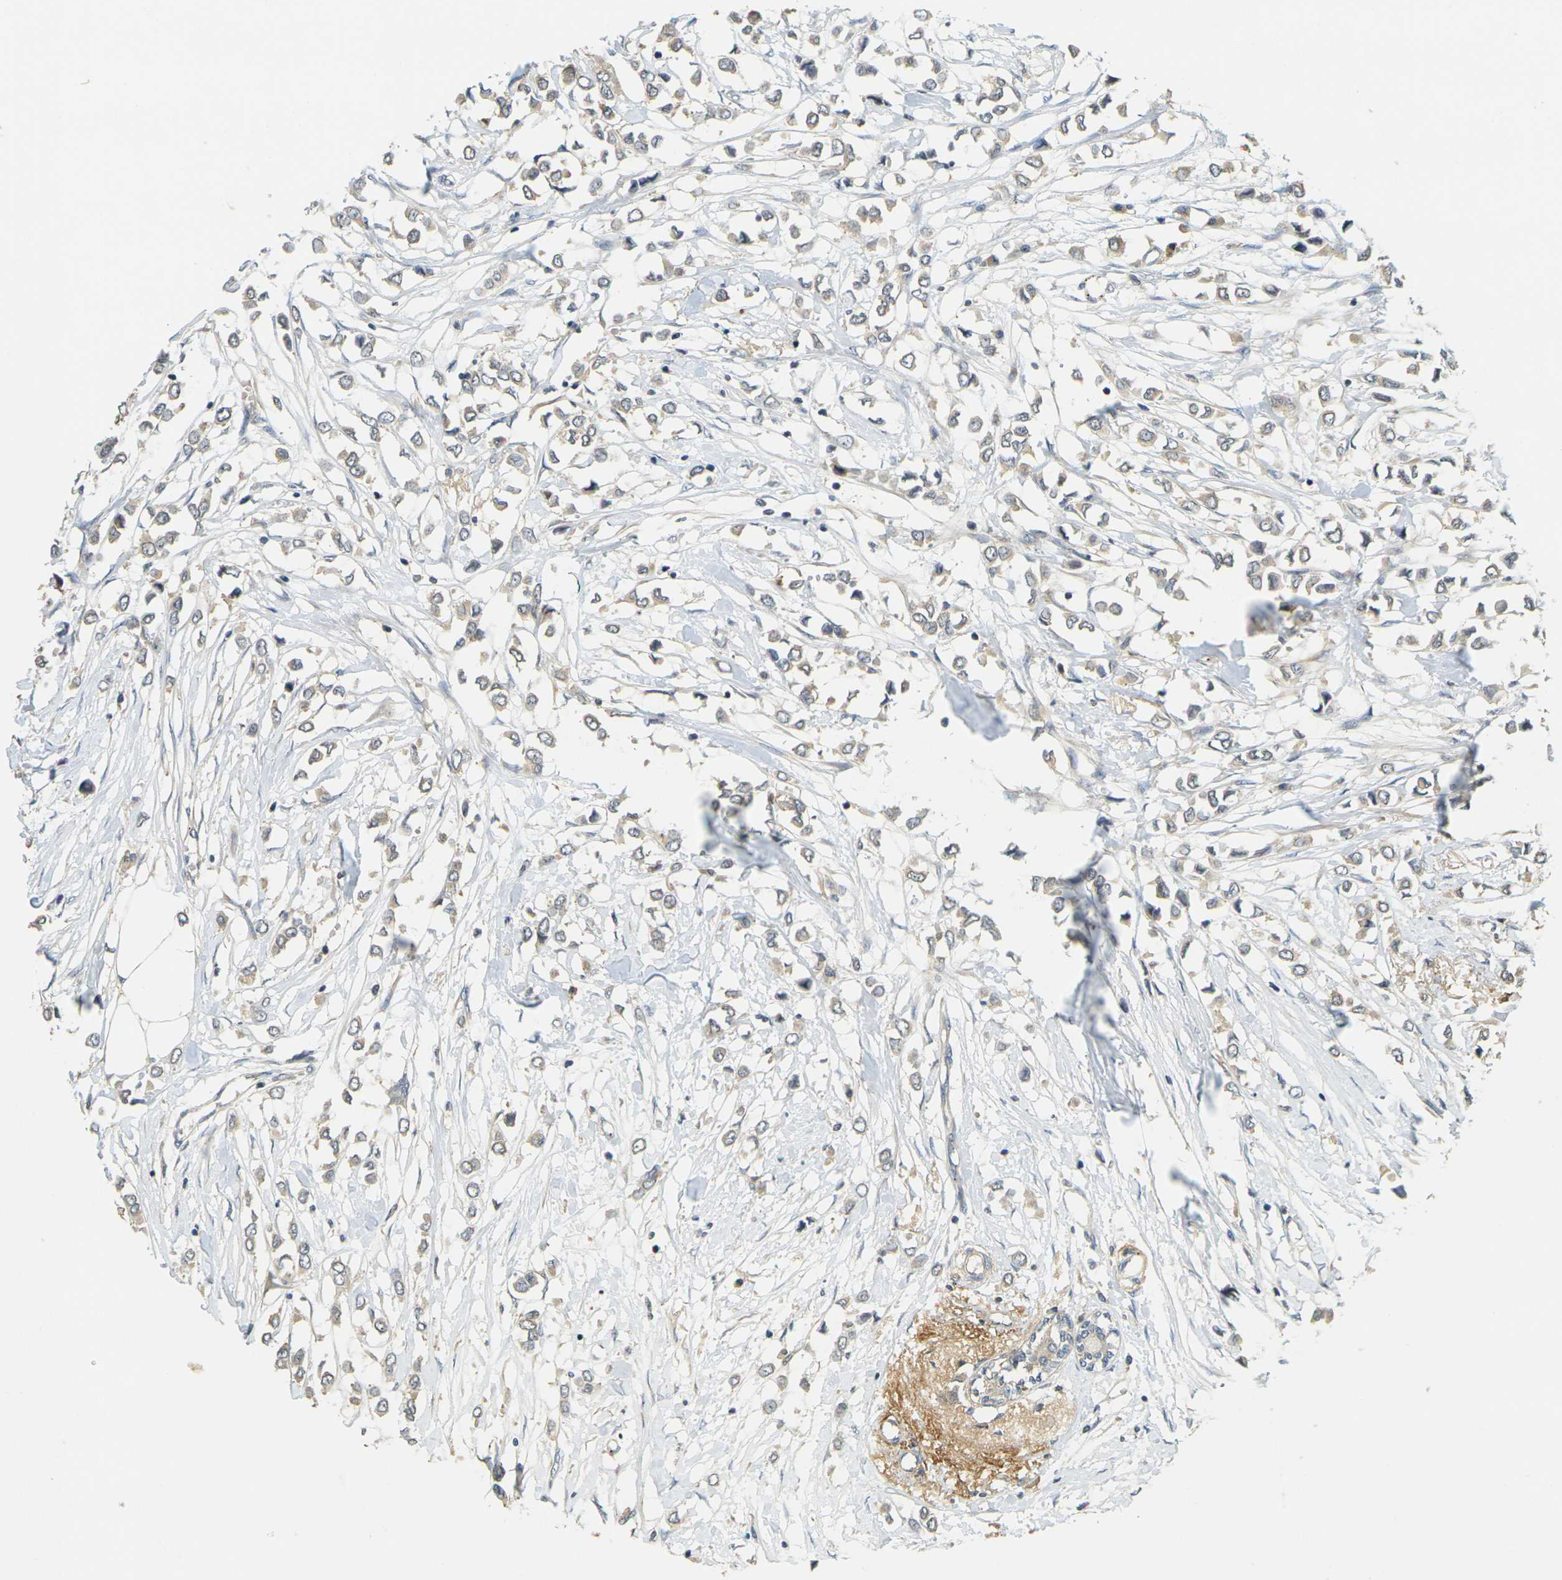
{"staining": {"intensity": "weak", "quantity": ">75%", "location": "cytoplasmic/membranous"}, "tissue": "breast cancer", "cell_type": "Tumor cells", "image_type": "cancer", "snomed": [{"axis": "morphology", "description": "Lobular carcinoma"}, {"axis": "topography", "description": "Breast"}], "caption": "Protein expression analysis of breast cancer shows weak cytoplasmic/membranous positivity in about >75% of tumor cells.", "gene": "KLHL8", "patient": {"sex": "female", "age": 51}}